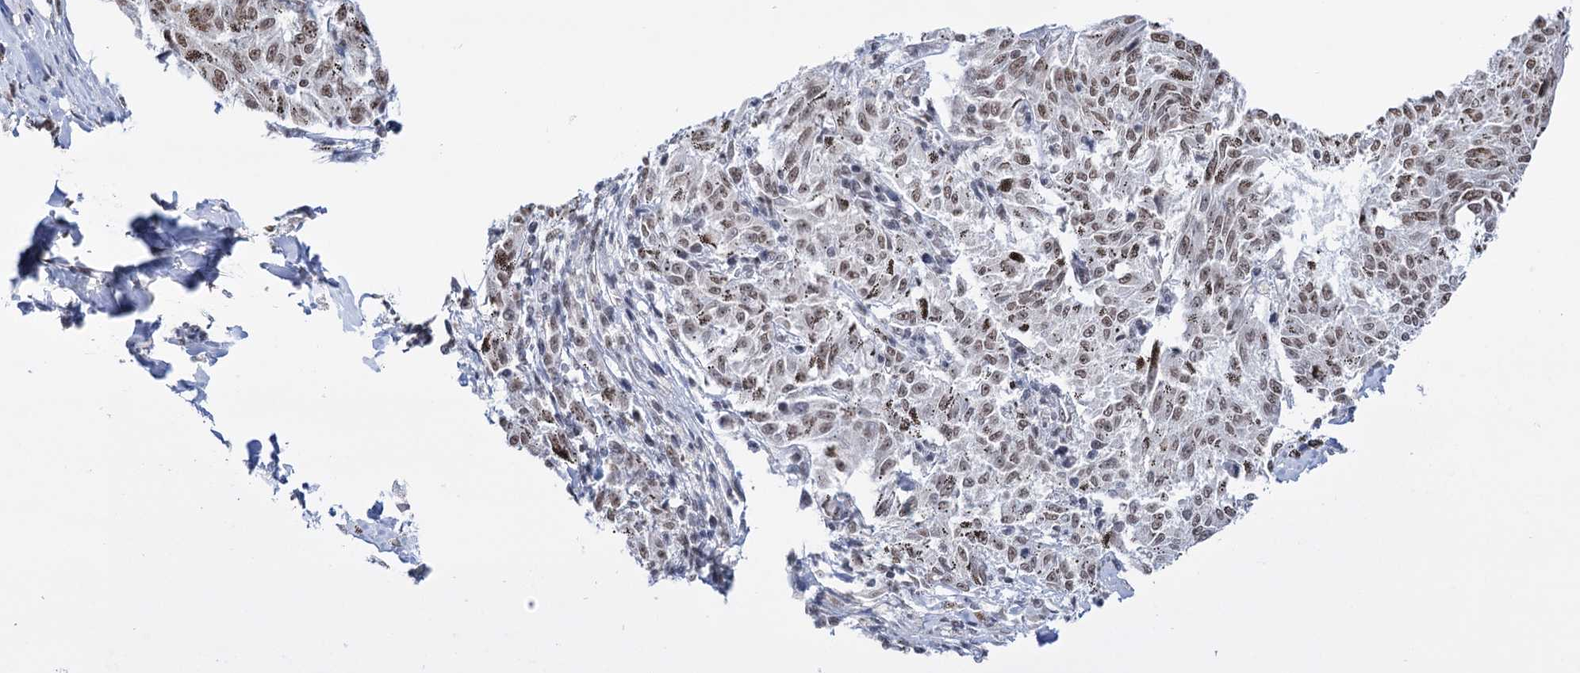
{"staining": {"intensity": "weak", "quantity": "25%-75%", "location": "nuclear"}, "tissue": "melanoma", "cell_type": "Tumor cells", "image_type": "cancer", "snomed": [{"axis": "morphology", "description": "Malignant melanoma, NOS"}, {"axis": "topography", "description": "Skin"}], "caption": "IHC (DAB) staining of malignant melanoma displays weak nuclear protein staining in approximately 25%-75% of tumor cells.", "gene": "ABHD10", "patient": {"sex": "female", "age": 72}}